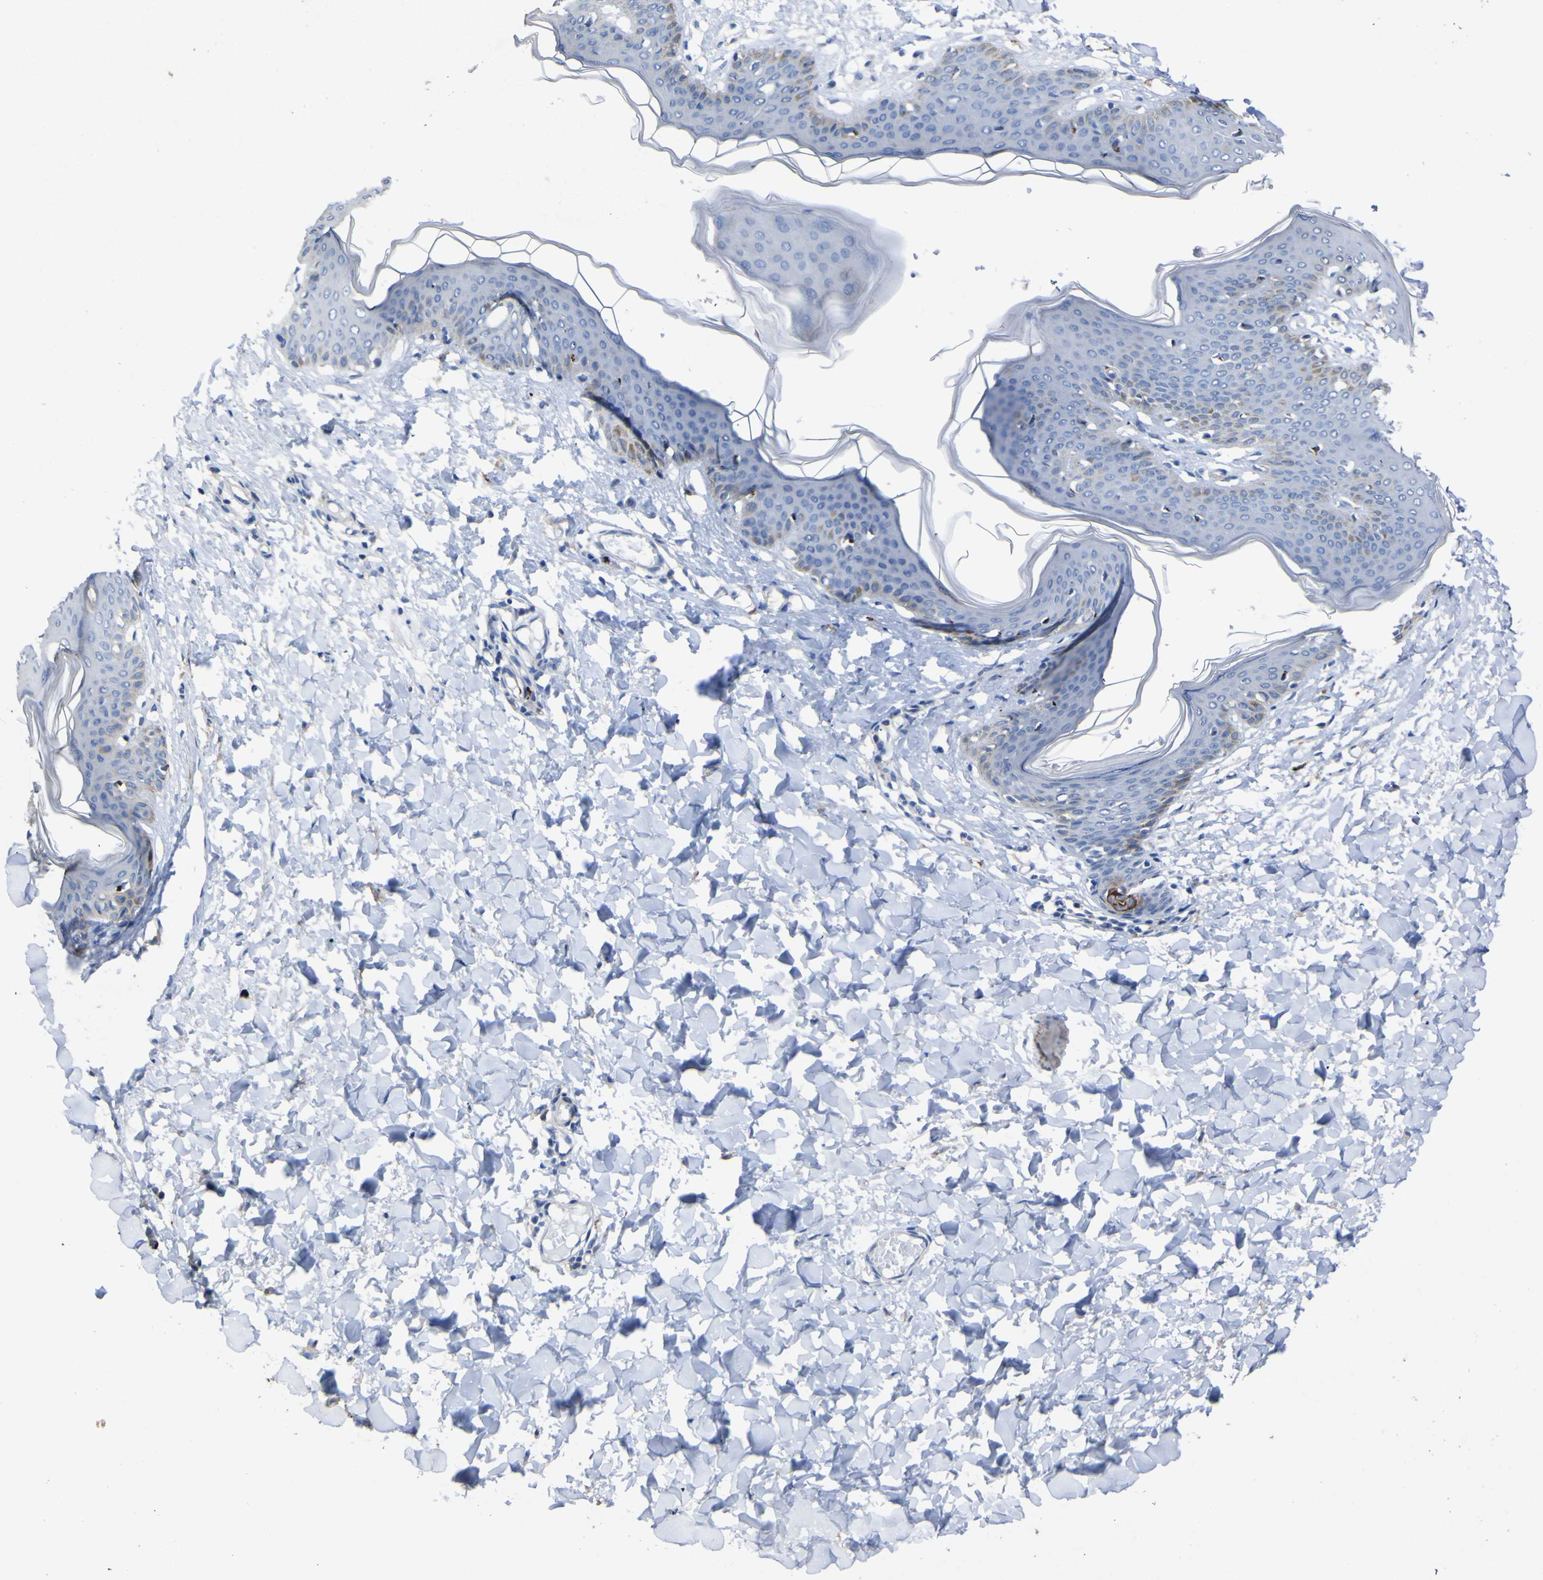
{"staining": {"intensity": "negative", "quantity": "none", "location": "none"}, "tissue": "skin", "cell_type": "Fibroblasts", "image_type": "normal", "snomed": [{"axis": "morphology", "description": "Normal tissue, NOS"}, {"axis": "topography", "description": "Skin"}], "caption": "The image demonstrates no staining of fibroblasts in normal skin. (DAB immunohistochemistry visualized using brightfield microscopy, high magnification).", "gene": "AGO4", "patient": {"sex": "female", "age": 17}}